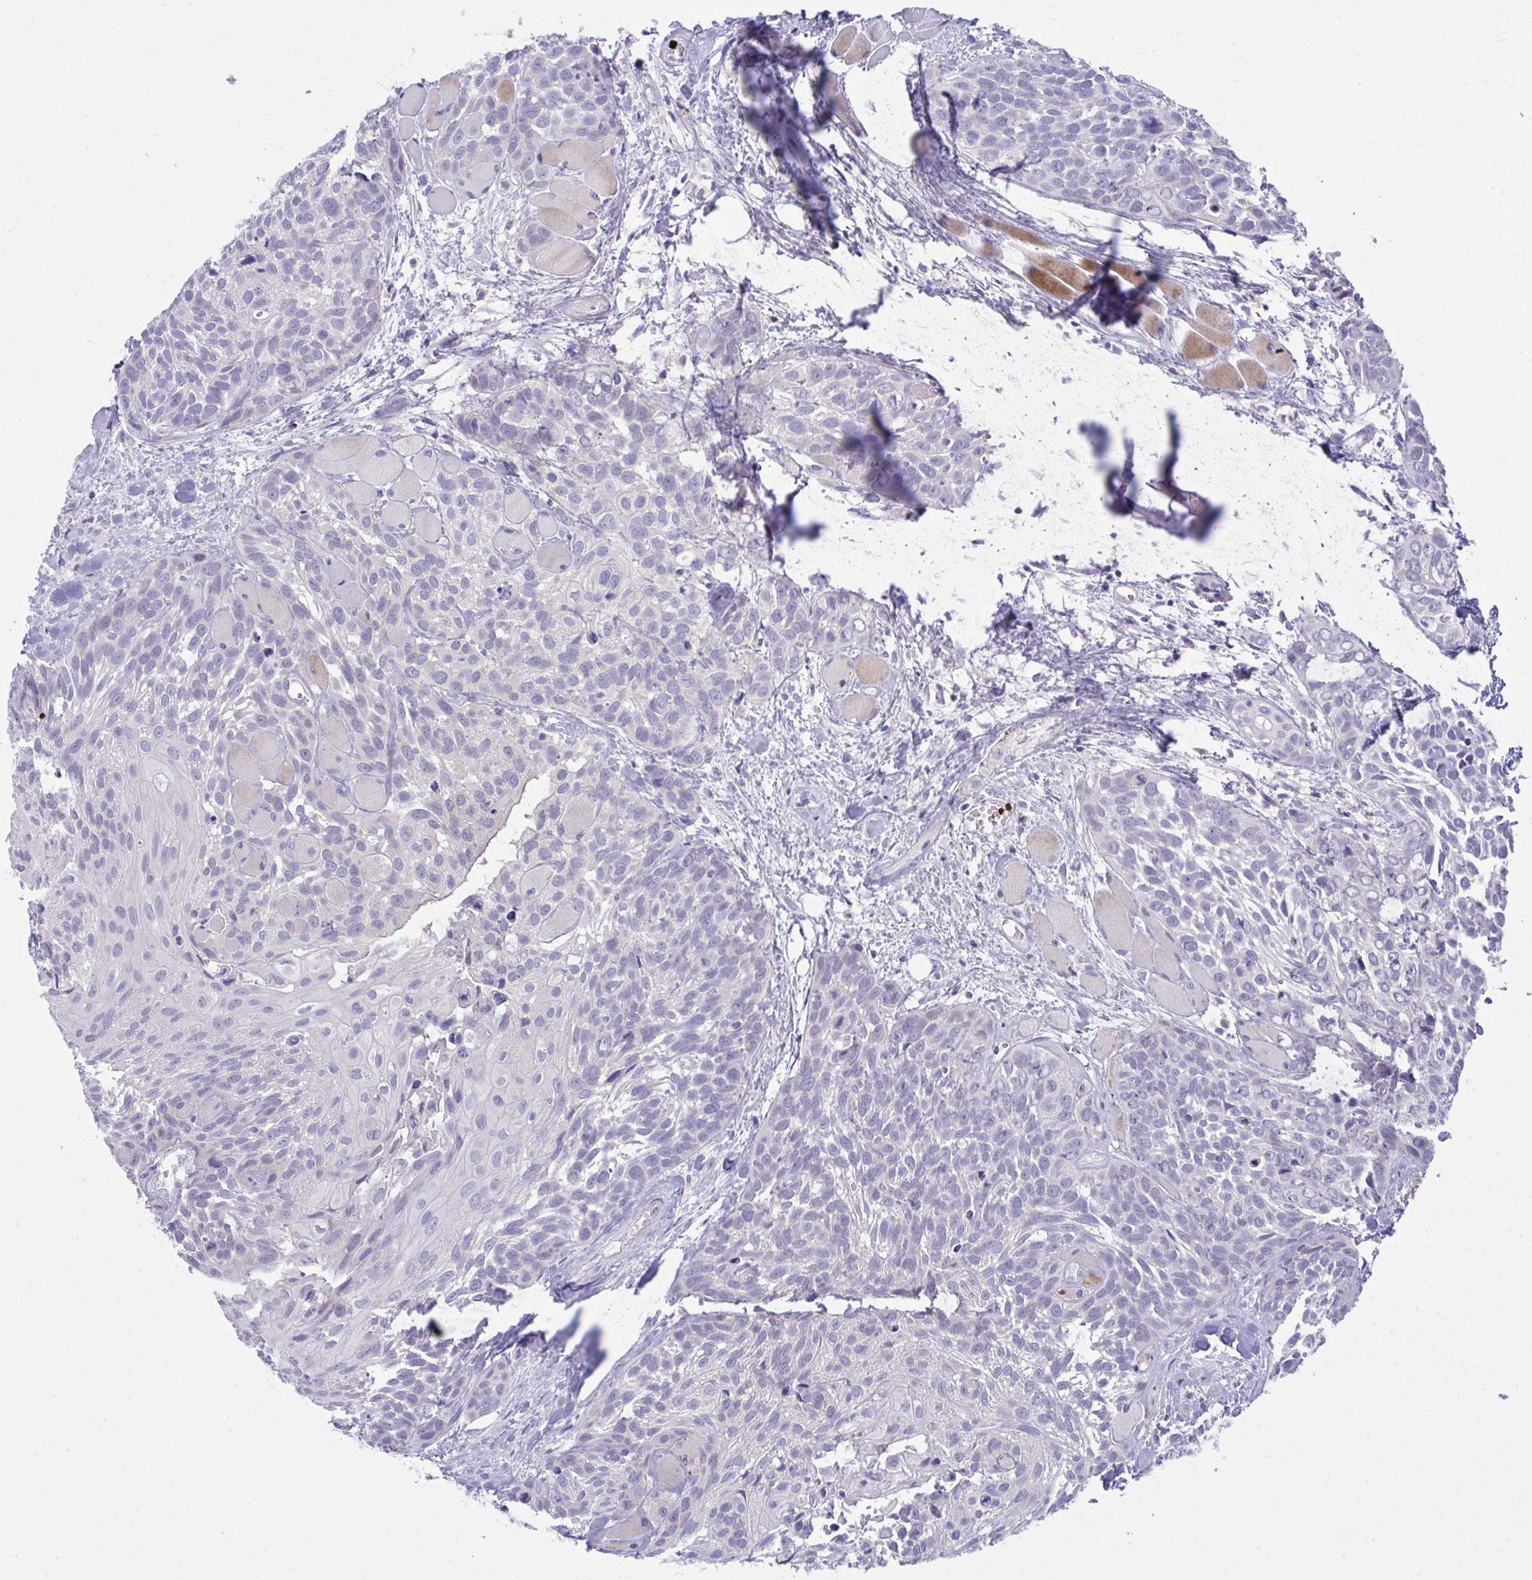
{"staining": {"intensity": "negative", "quantity": "none", "location": "none"}, "tissue": "head and neck cancer", "cell_type": "Tumor cells", "image_type": "cancer", "snomed": [{"axis": "morphology", "description": "Squamous cell carcinoma, NOS"}, {"axis": "topography", "description": "Head-Neck"}], "caption": "This is an immunohistochemistry (IHC) photomicrograph of human head and neck squamous cell carcinoma. There is no expression in tumor cells.", "gene": "PLEKHH1", "patient": {"sex": "female", "age": 50}}